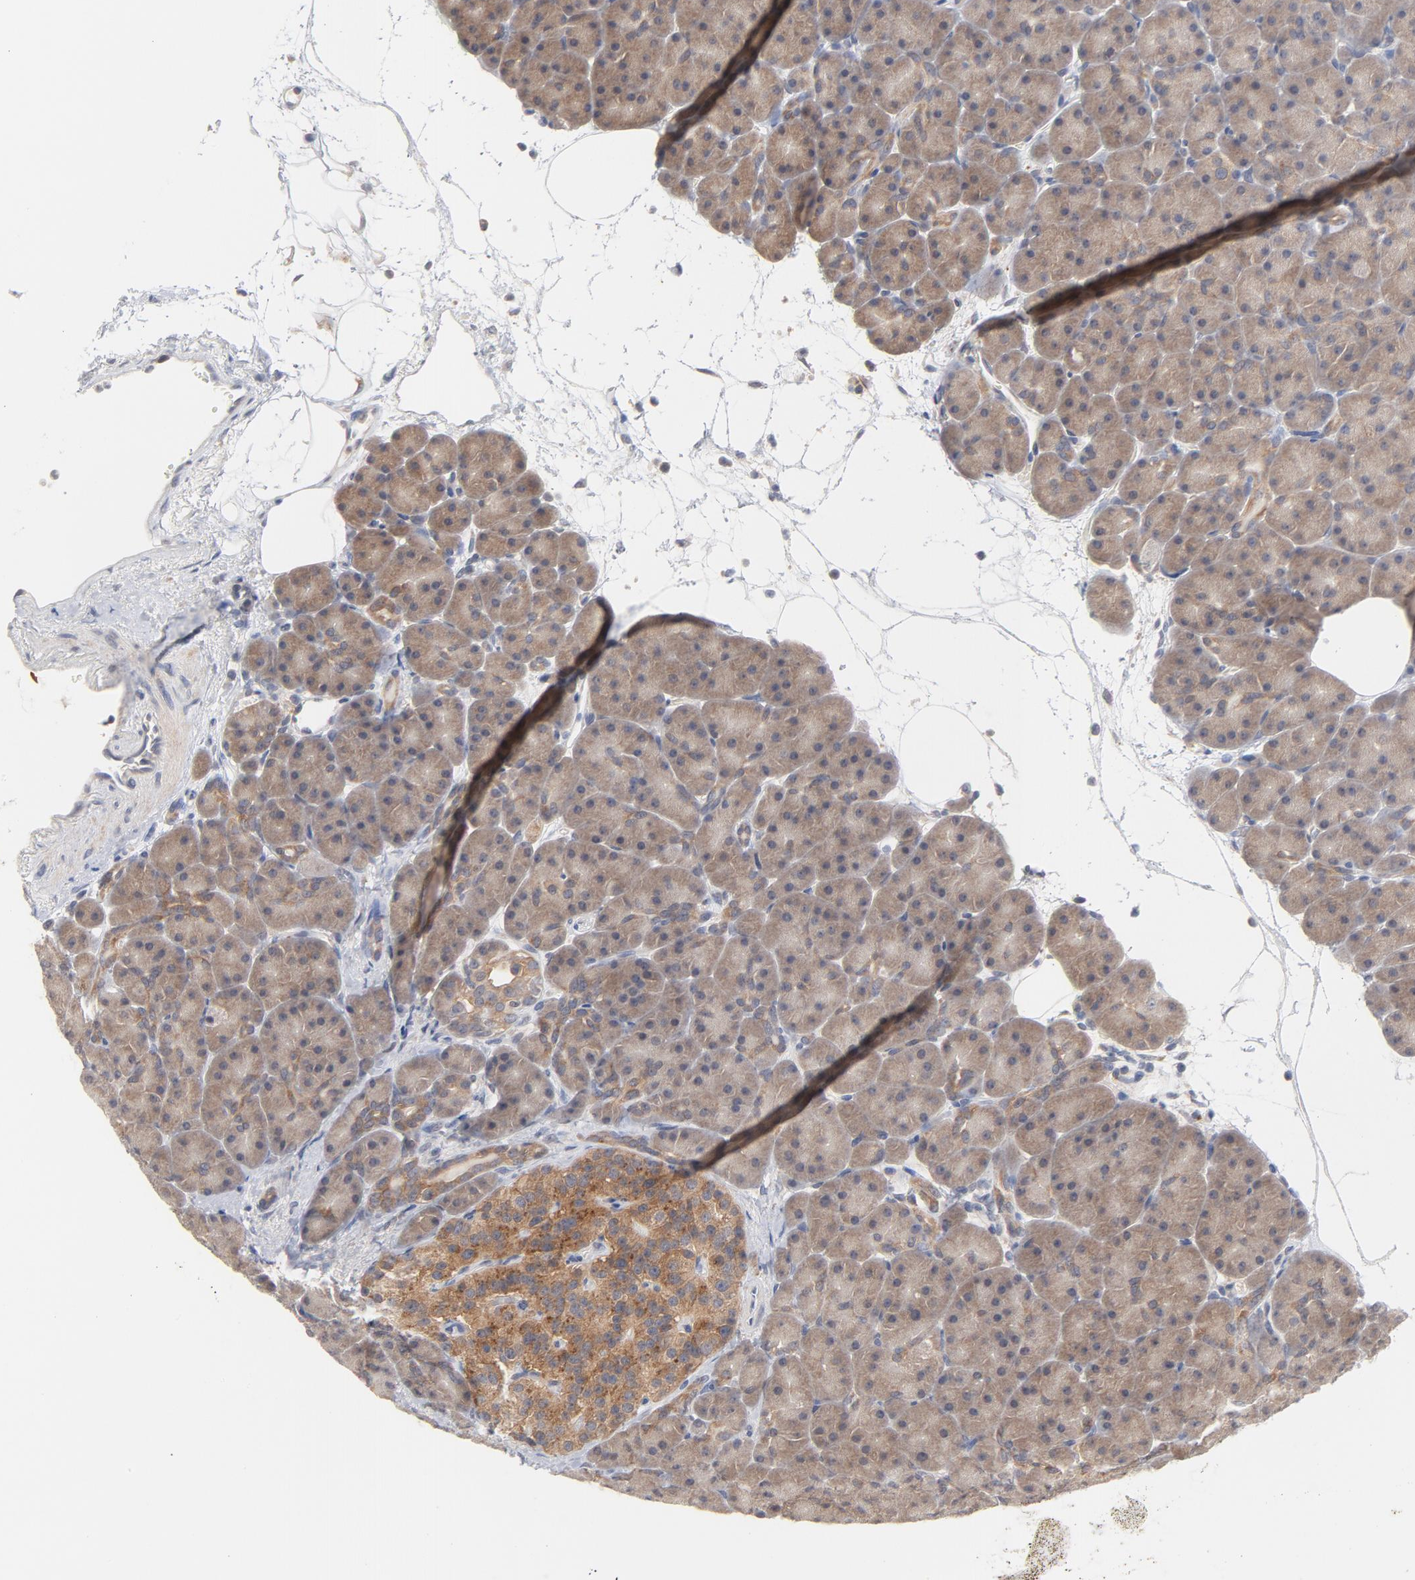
{"staining": {"intensity": "weak", "quantity": "25%-75%", "location": "cytoplasmic/membranous"}, "tissue": "pancreas", "cell_type": "Exocrine glandular cells", "image_type": "normal", "snomed": [{"axis": "morphology", "description": "Normal tissue, NOS"}, {"axis": "topography", "description": "Pancreas"}], "caption": "This image demonstrates immunohistochemistry (IHC) staining of unremarkable human pancreas, with low weak cytoplasmic/membranous expression in approximately 25%-75% of exocrine glandular cells.", "gene": "UBL4A", "patient": {"sex": "male", "age": 66}}